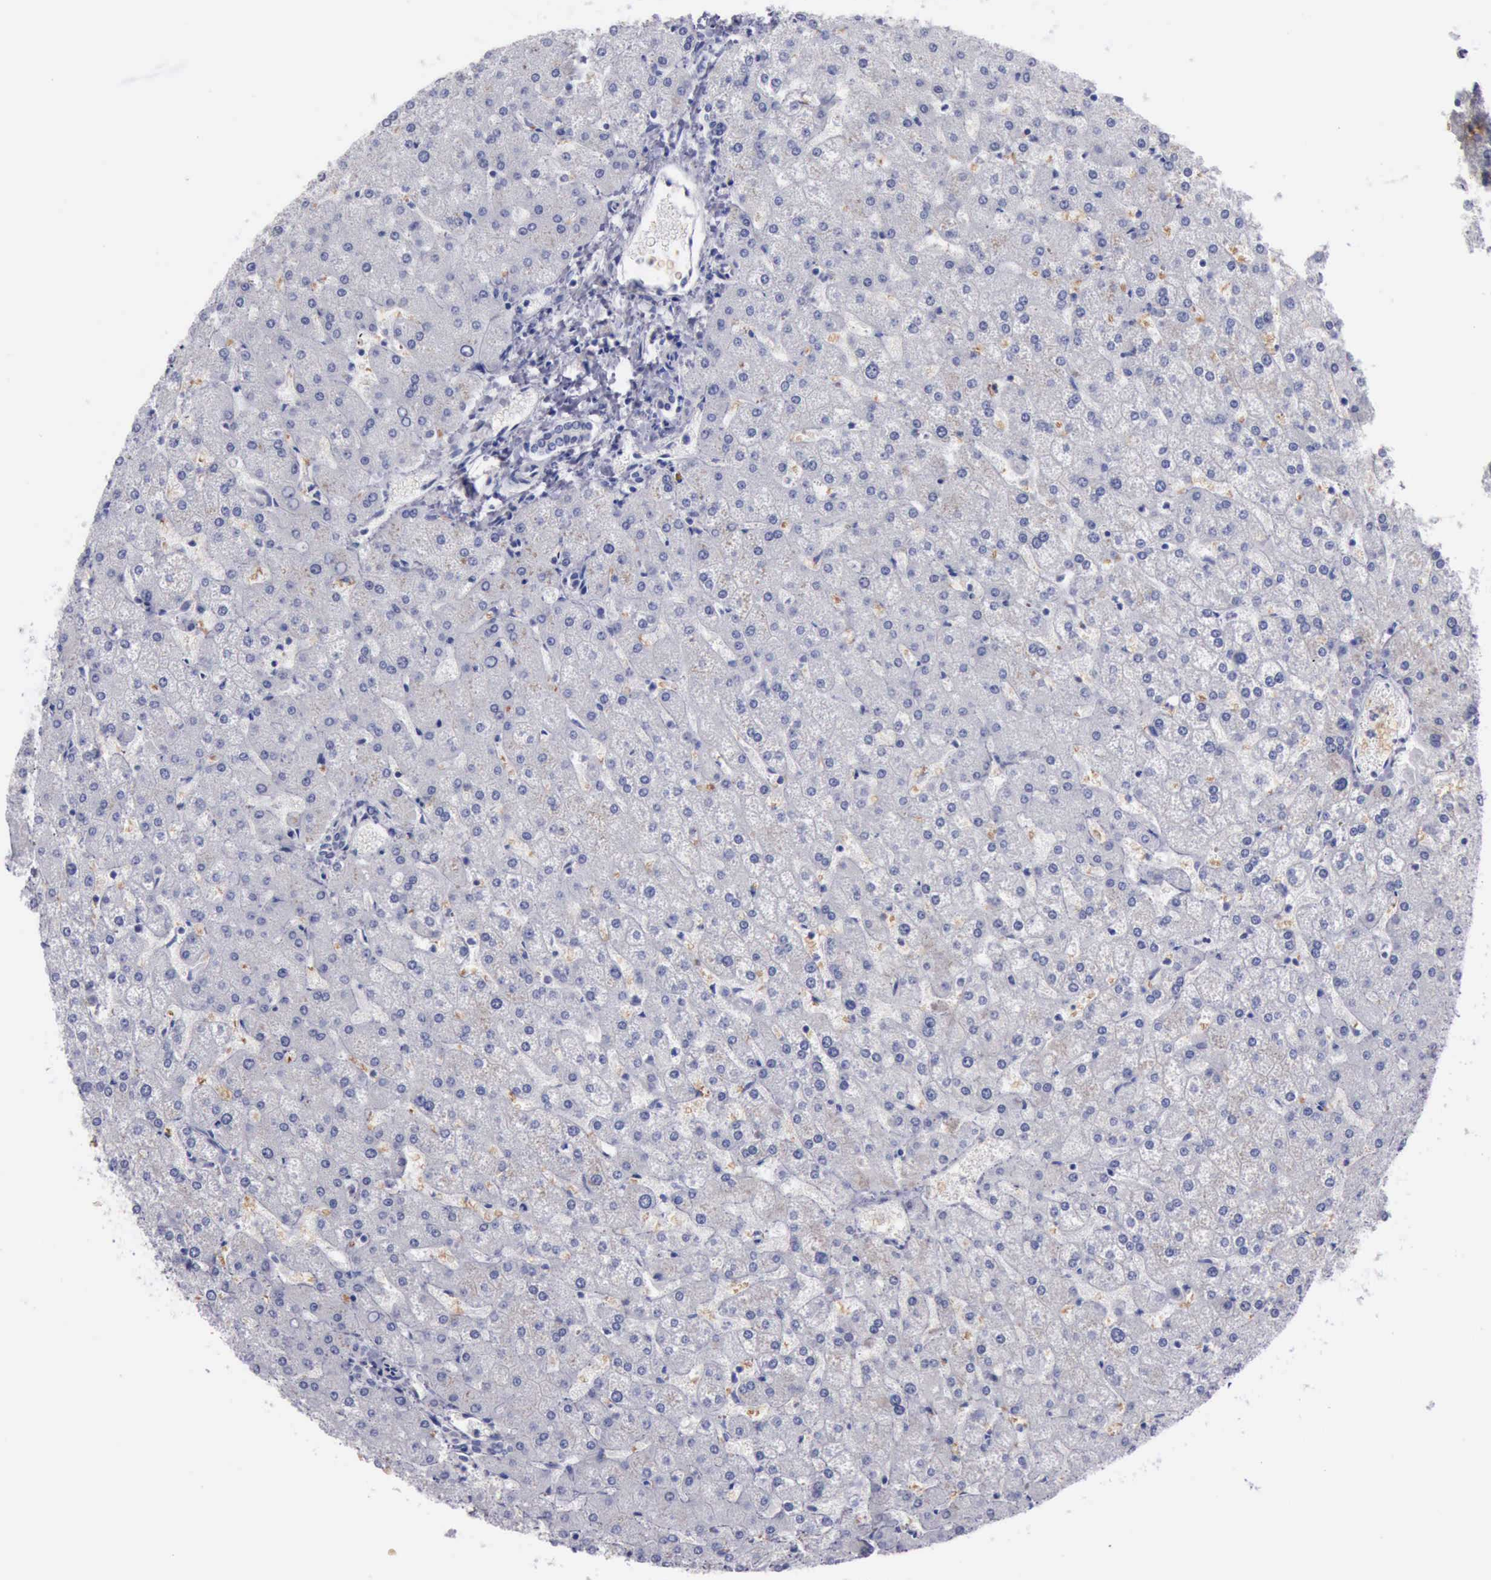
{"staining": {"intensity": "negative", "quantity": "none", "location": "none"}, "tissue": "liver", "cell_type": "Cholangiocytes", "image_type": "normal", "snomed": [{"axis": "morphology", "description": "Normal tissue, NOS"}, {"axis": "topography", "description": "Liver"}], "caption": "DAB (3,3'-diaminobenzidine) immunohistochemical staining of unremarkable liver displays no significant staining in cholangiocytes.", "gene": "CEP128", "patient": {"sex": "female", "age": 32}}